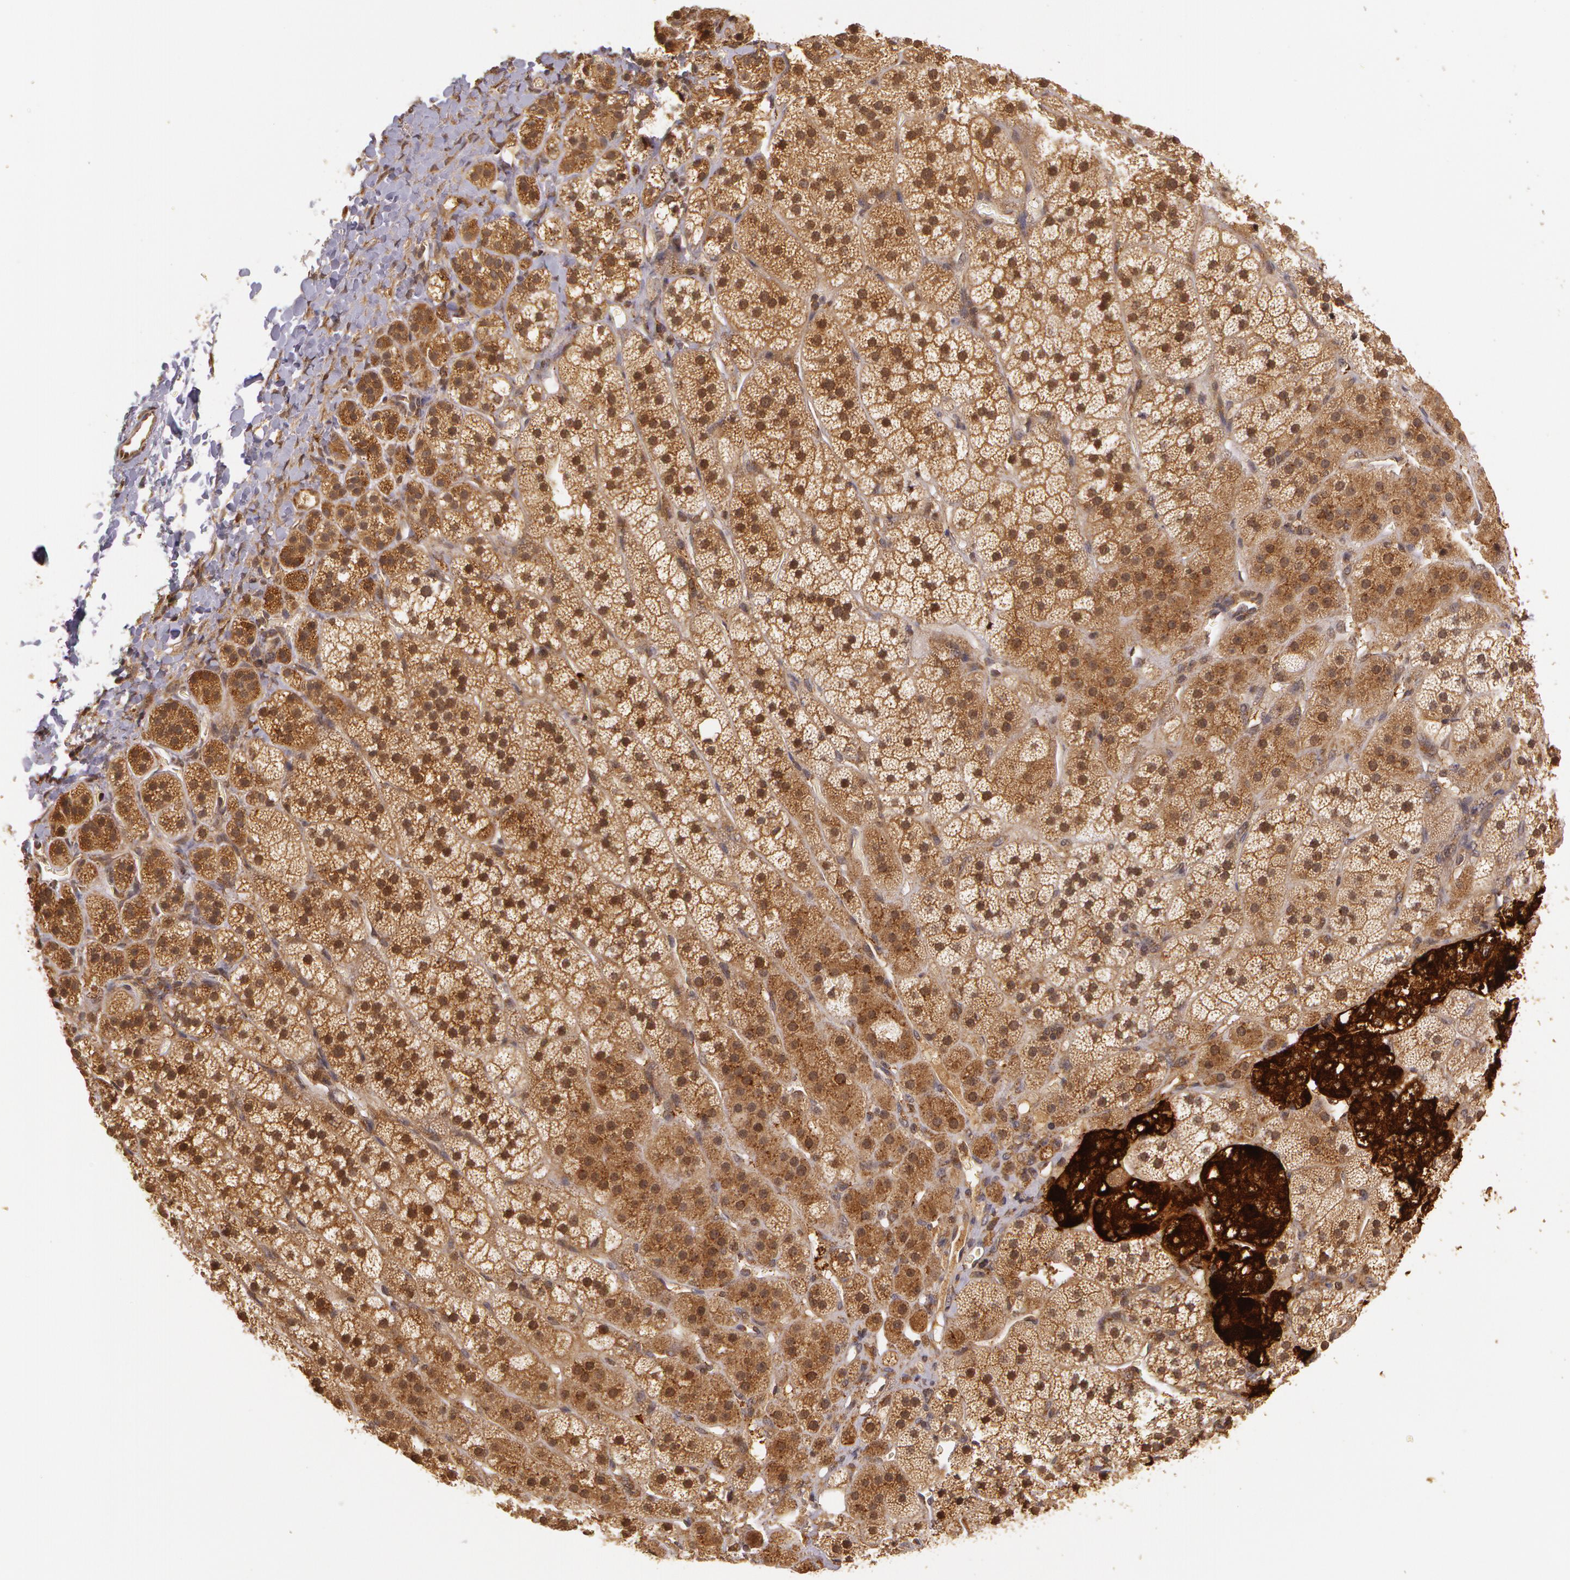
{"staining": {"intensity": "moderate", "quantity": ">75%", "location": "cytoplasmic/membranous,nuclear"}, "tissue": "adrenal gland", "cell_type": "Glandular cells", "image_type": "normal", "snomed": [{"axis": "morphology", "description": "Normal tissue, NOS"}, {"axis": "topography", "description": "Adrenal gland"}], "caption": "Brown immunohistochemical staining in unremarkable human adrenal gland exhibits moderate cytoplasmic/membranous,nuclear positivity in about >75% of glandular cells.", "gene": "ASCC2", "patient": {"sex": "female", "age": 44}}